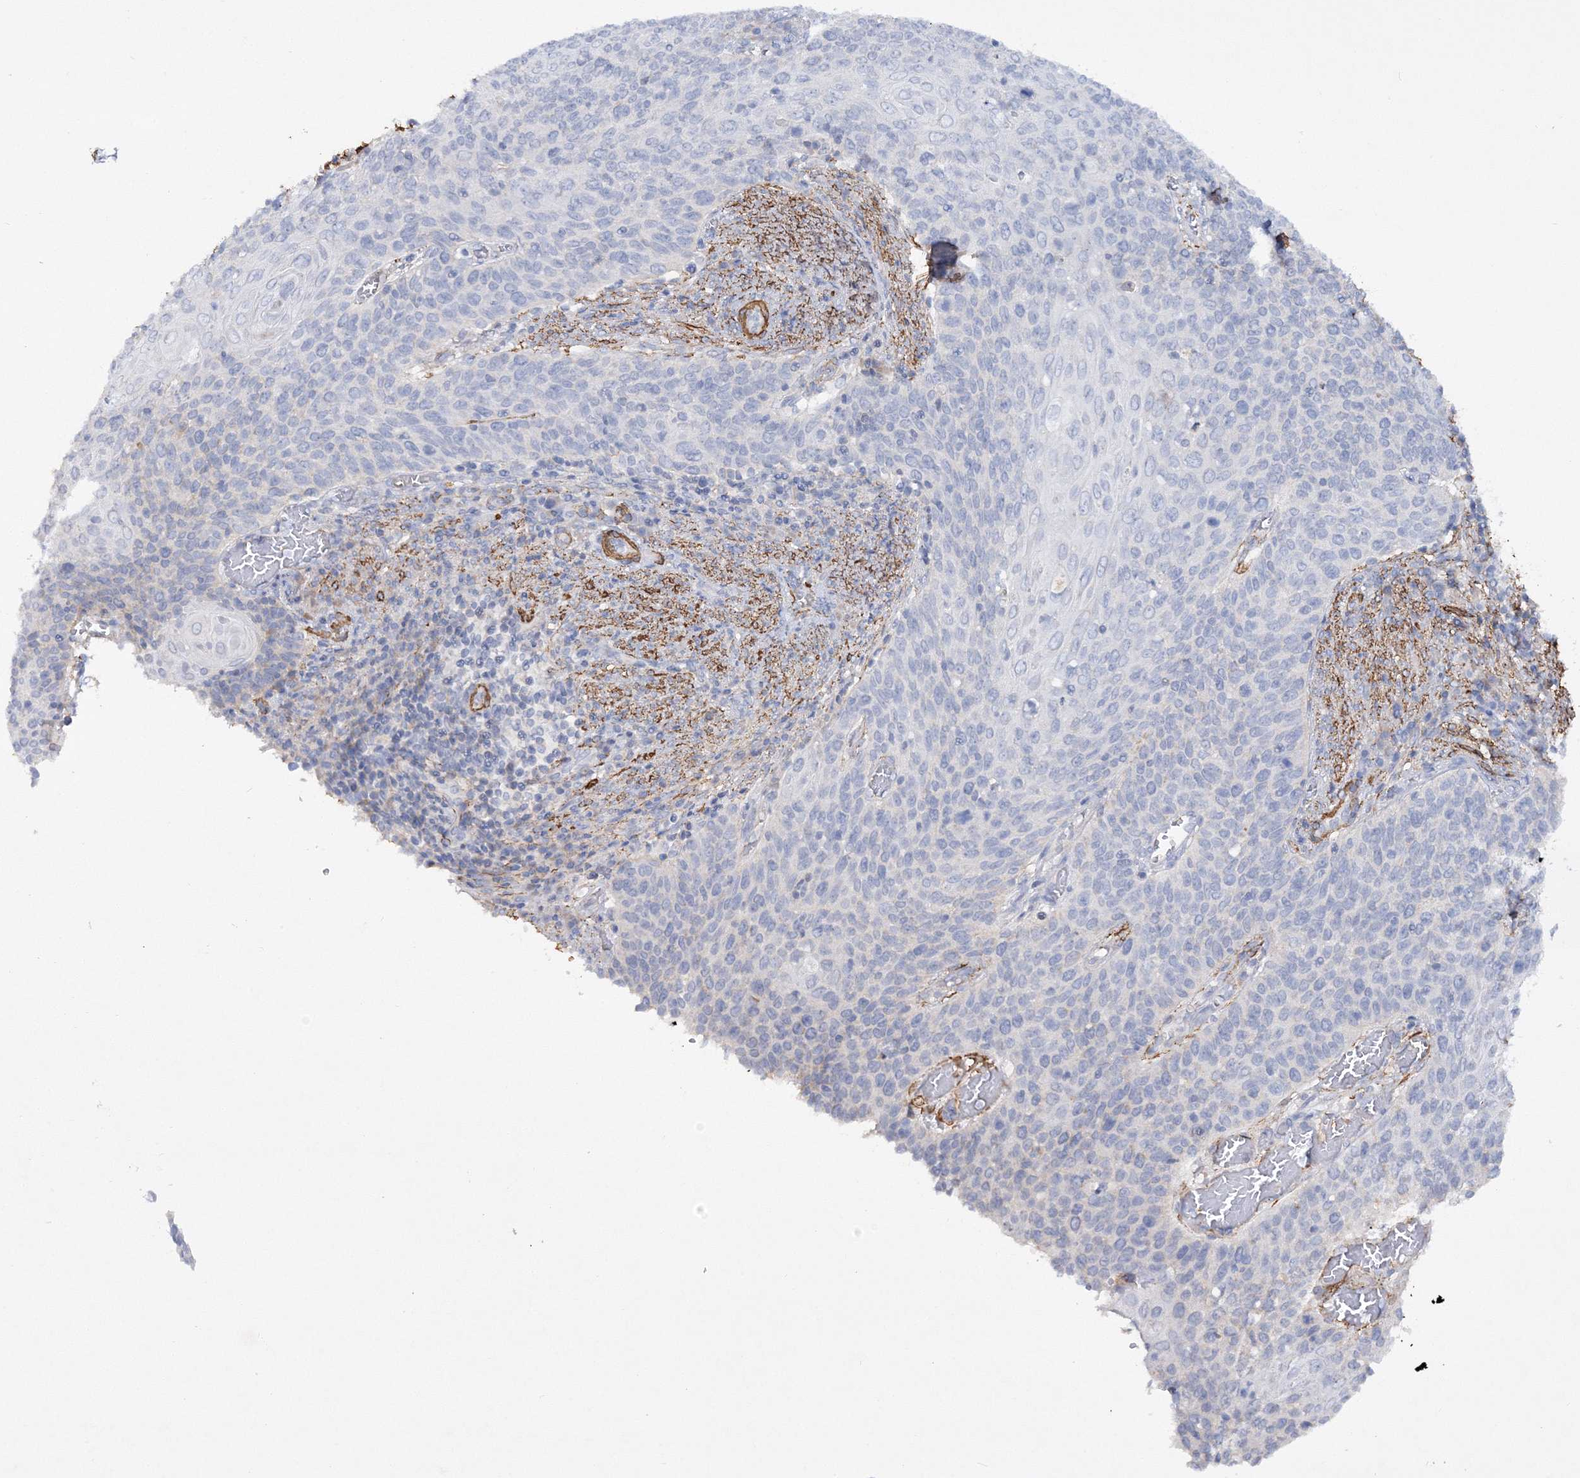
{"staining": {"intensity": "negative", "quantity": "none", "location": "none"}, "tissue": "cervical cancer", "cell_type": "Tumor cells", "image_type": "cancer", "snomed": [{"axis": "morphology", "description": "Squamous cell carcinoma, NOS"}, {"axis": "topography", "description": "Cervix"}], "caption": "The histopathology image displays no significant expression in tumor cells of squamous cell carcinoma (cervical).", "gene": "RTN2", "patient": {"sex": "female", "age": 39}}